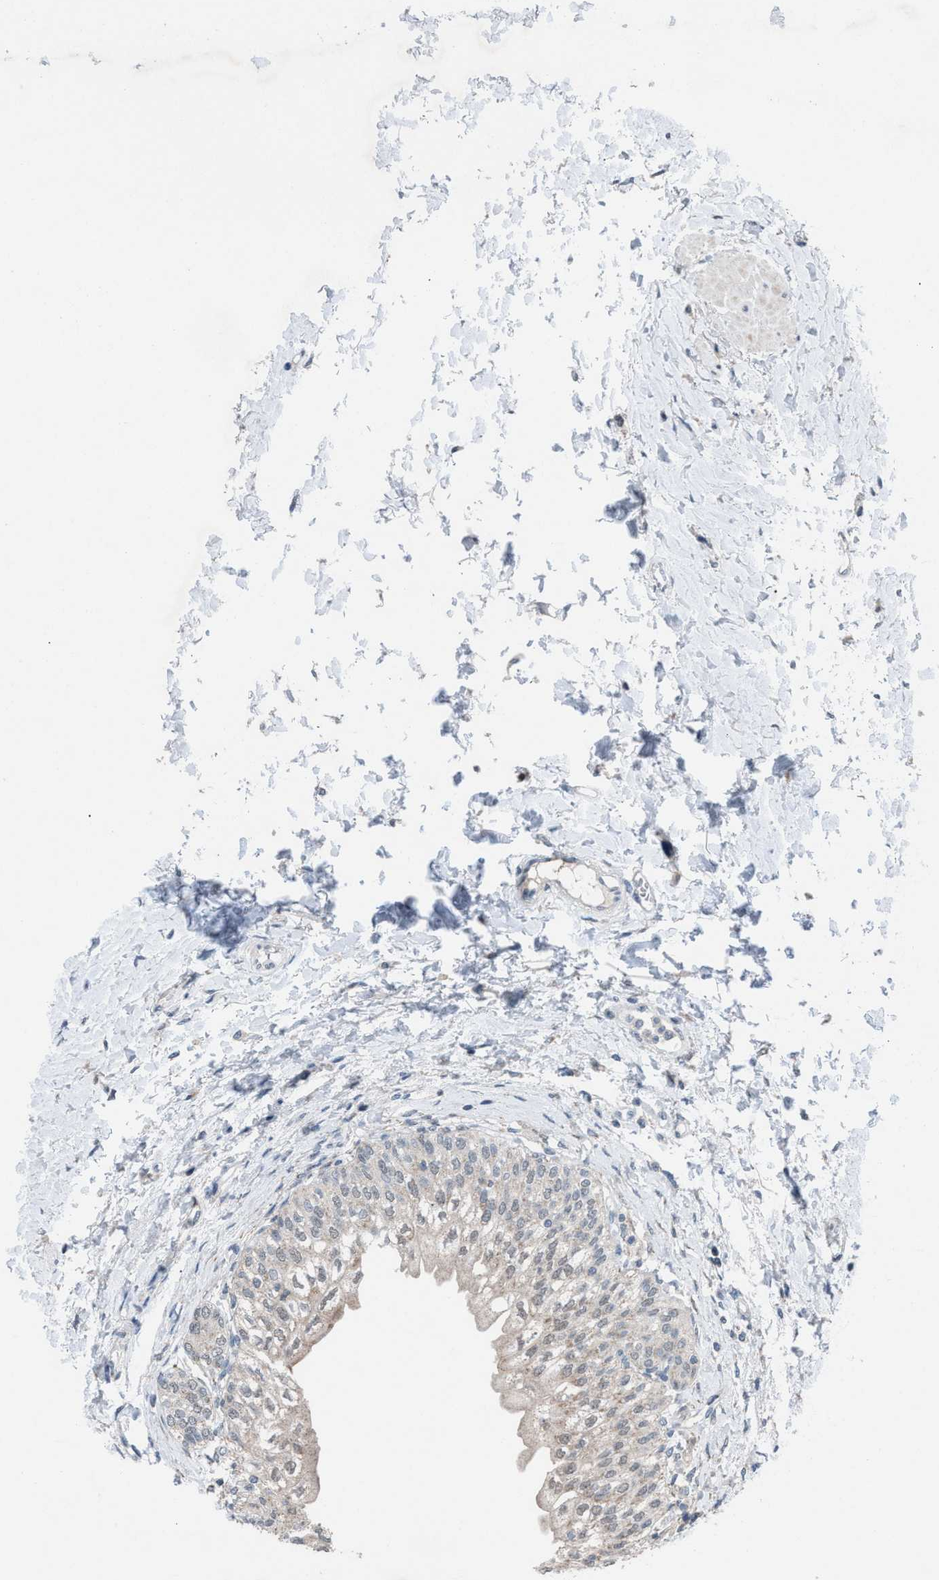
{"staining": {"intensity": "weak", "quantity": ">75%", "location": "cytoplasmic/membranous"}, "tissue": "urinary bladder", "cell_type": "Urothelial cells", "image_type": "normal", "snomed": [{"axis": "morphology", "description": "Normal tissue, NOS"}, {"axis": "topography", "description": "Urinary bladder"}], "caption": "A brown stain labels weak cytoplasmic/membranous expression of a protein in urothelial cells of unremarkable urinary bladder. Ihc stains the protein in brown and the nuclei are stained blue.", "gene": "ANAPC11", "patient": {"sex": "male", "age": 55}}